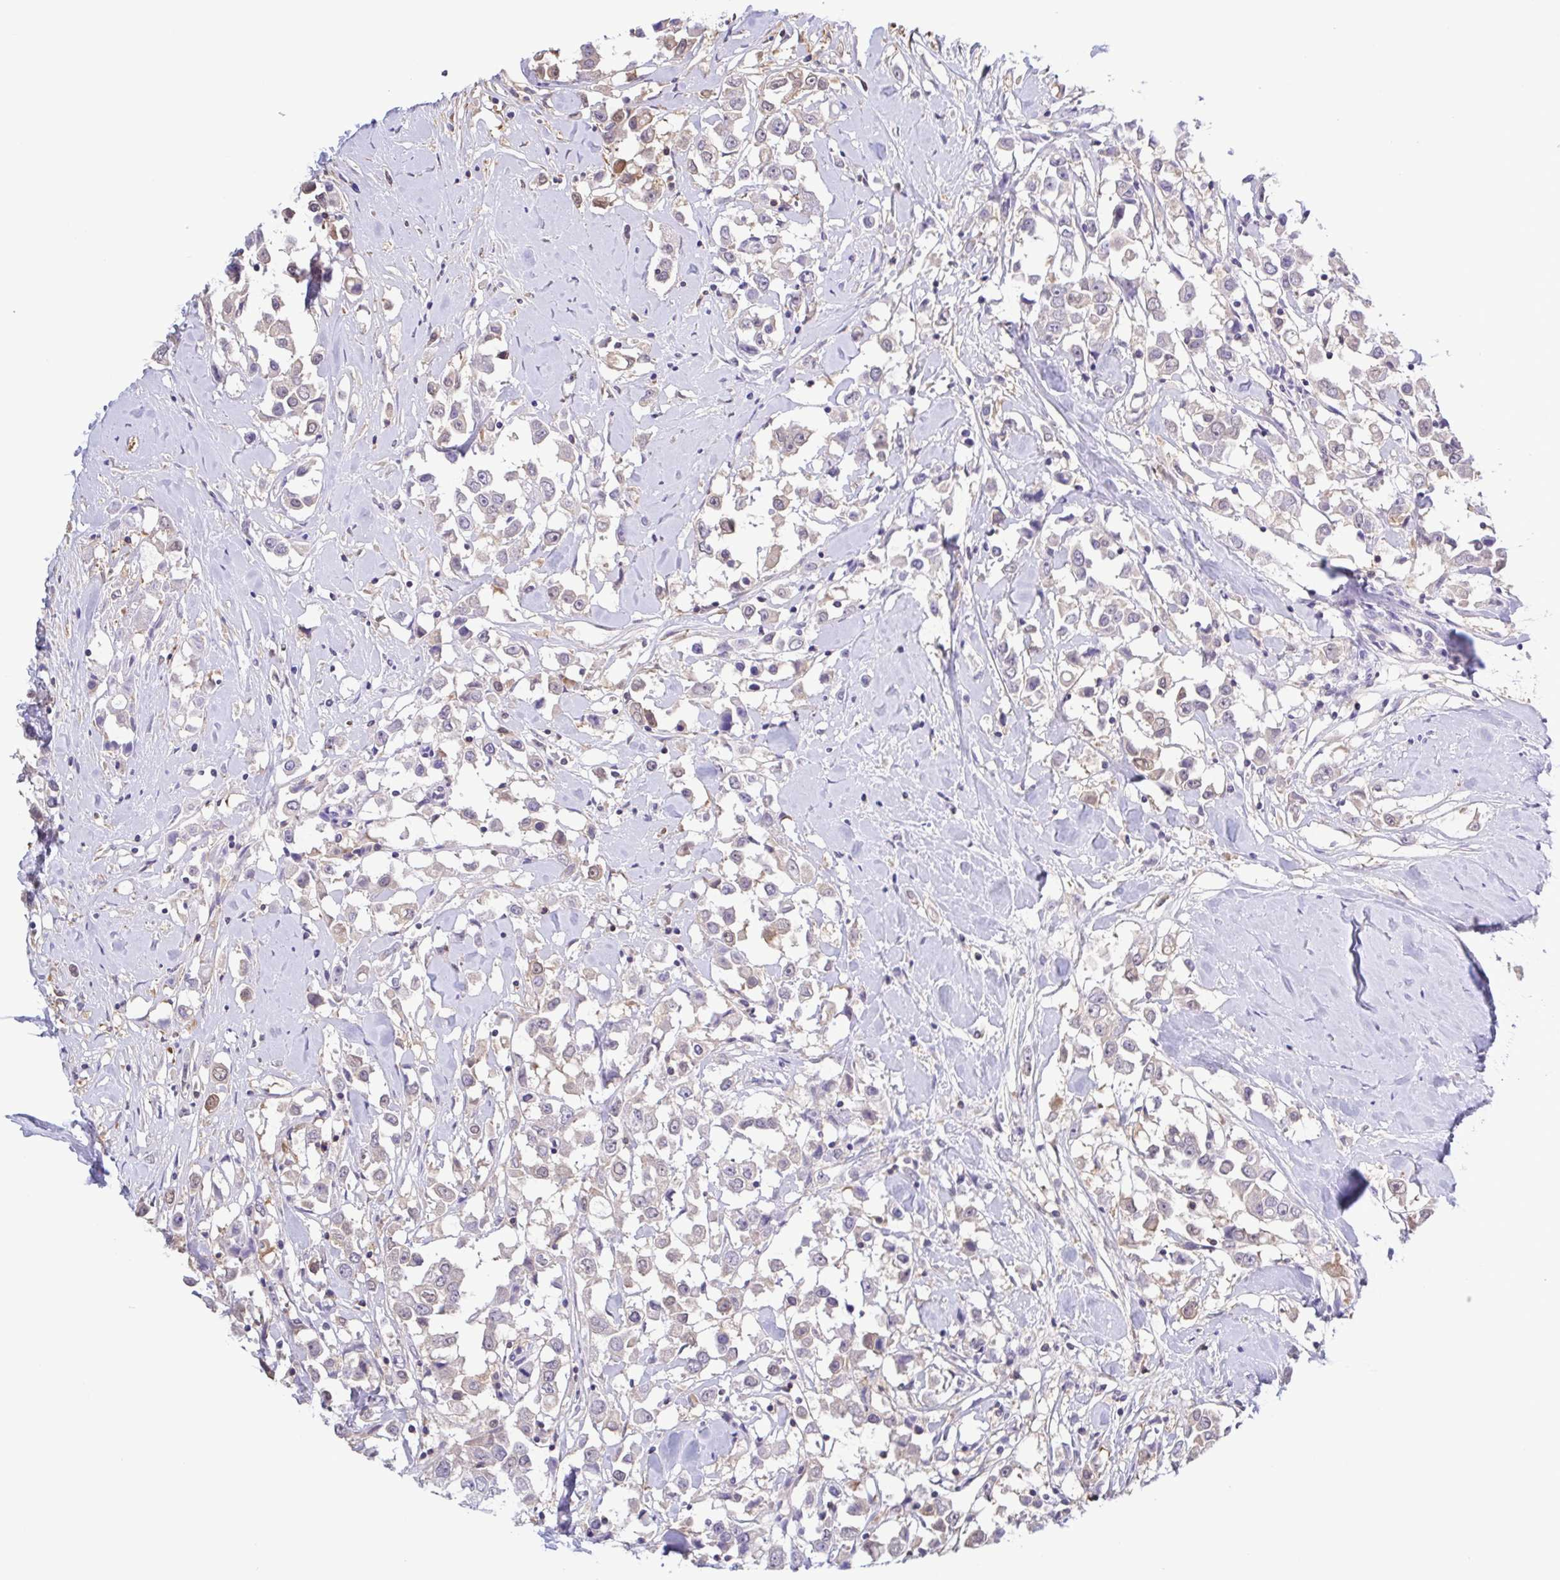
{"staining": {"intensity": "weak", "quantity": "<25%", "location": "cytoplasmic/membranous"}, "tissue": "breast cancer", "cell_type": "Tumor cells", "image_type": "cancer", "snomed": [{"axis": "morphology", "description": "Duct carcinoma"}, {"axis": "topography", "description": "Breast"}], "caption": "DAB immunohistochemical staining of human breast invasive ductal carcinoma demonstrates no significant staining in tumor cells.", "gene": "LDHC", "patient": {"sex": "female", "age": 61}}